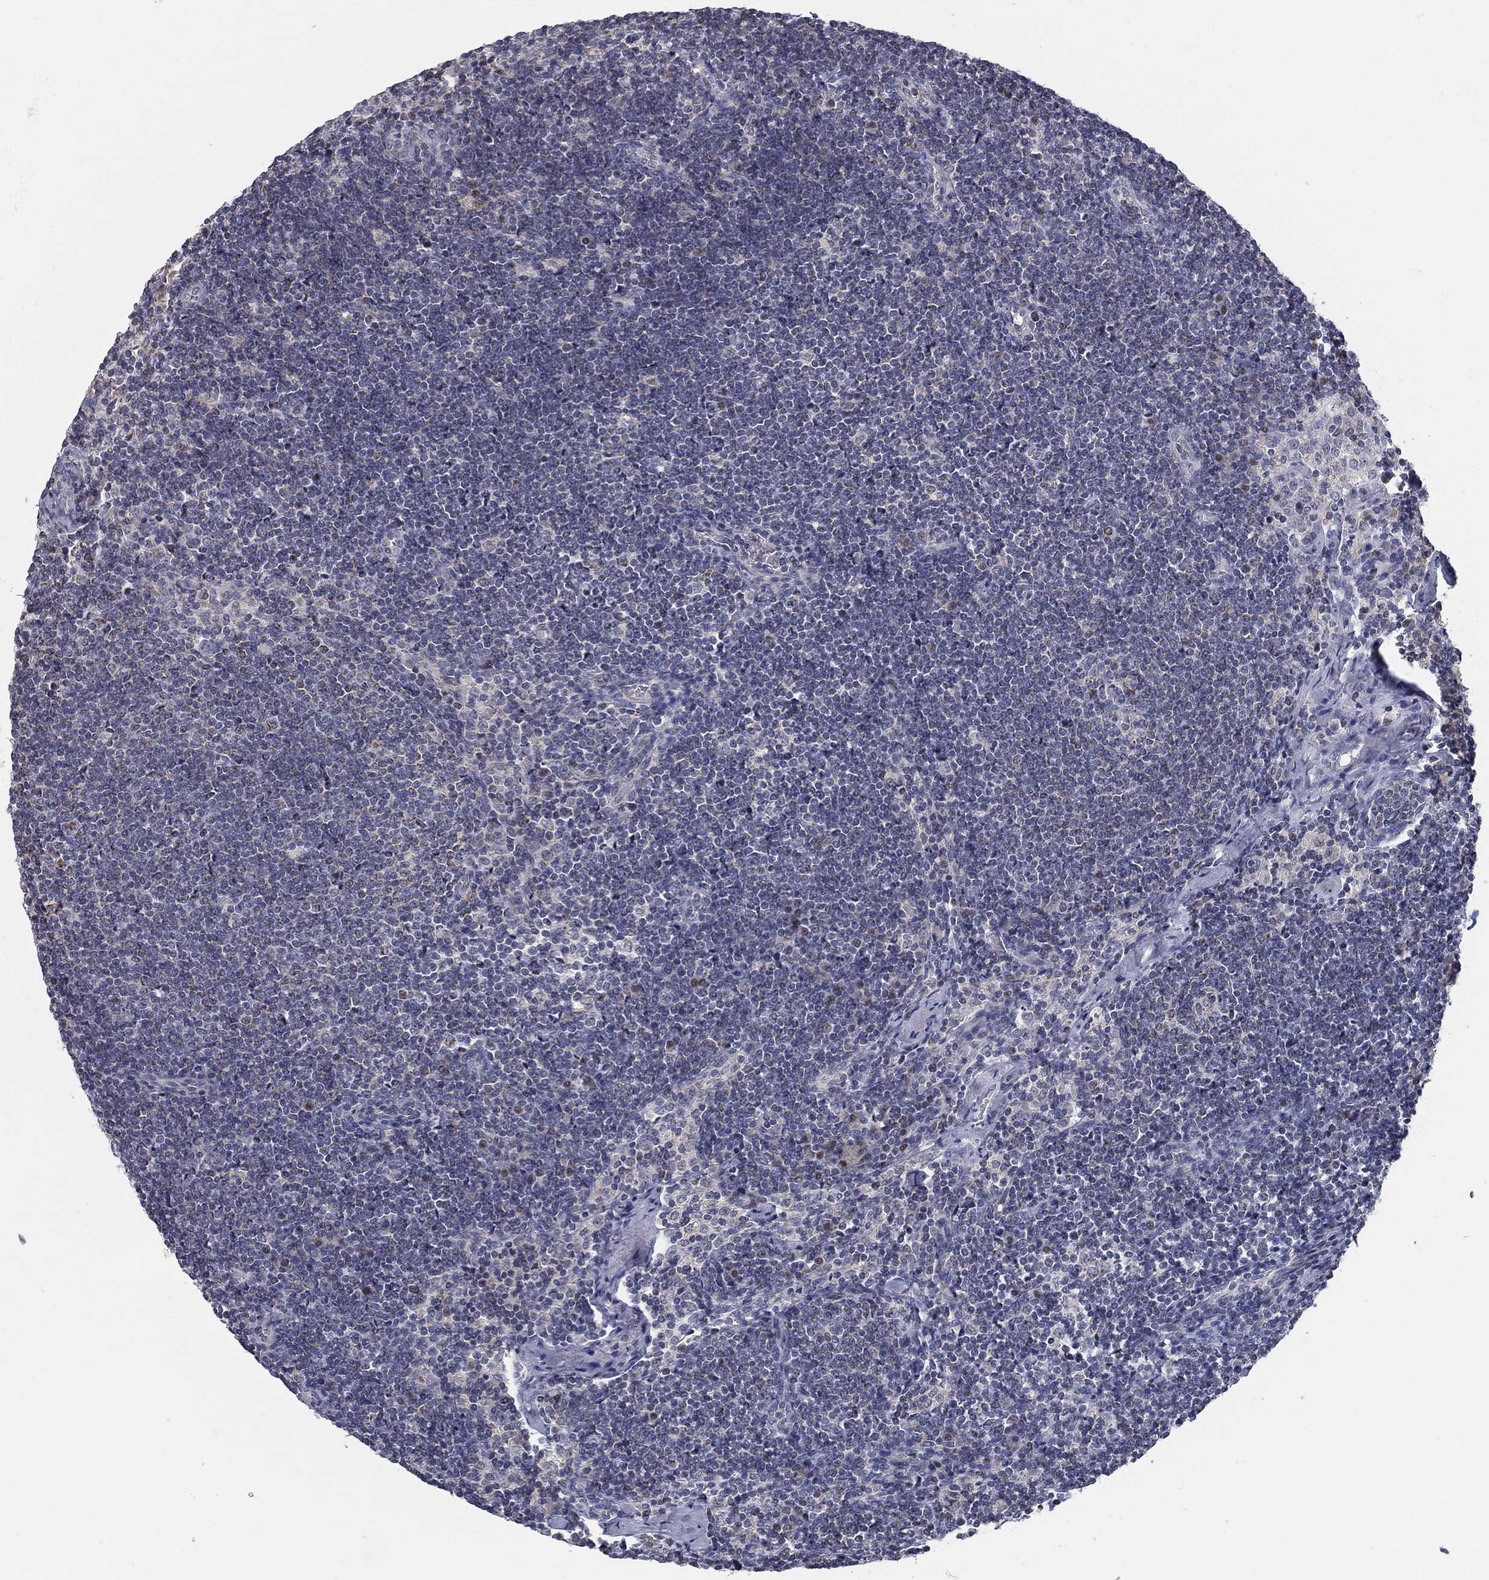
{"staining": {"intensity": "negative", "quantity": "none", "location": "none"}, "tissue": "lymph node", "cell_type": "Germinal center cells", "image_type": "normal", "snomed": [{"axis": "morphology", "description": "Normal tissue, NOS"}, {"axis": "topography", "description": "Lymph node"}], "caption": "A high-resolution micrograph shows immunohistochemistry (IHC) staining of benign lymph node, which reveals no significant positivity in germinal center cells.", "gene": "SLC2A9", "patient": {"sex": "male", "age": 59}}